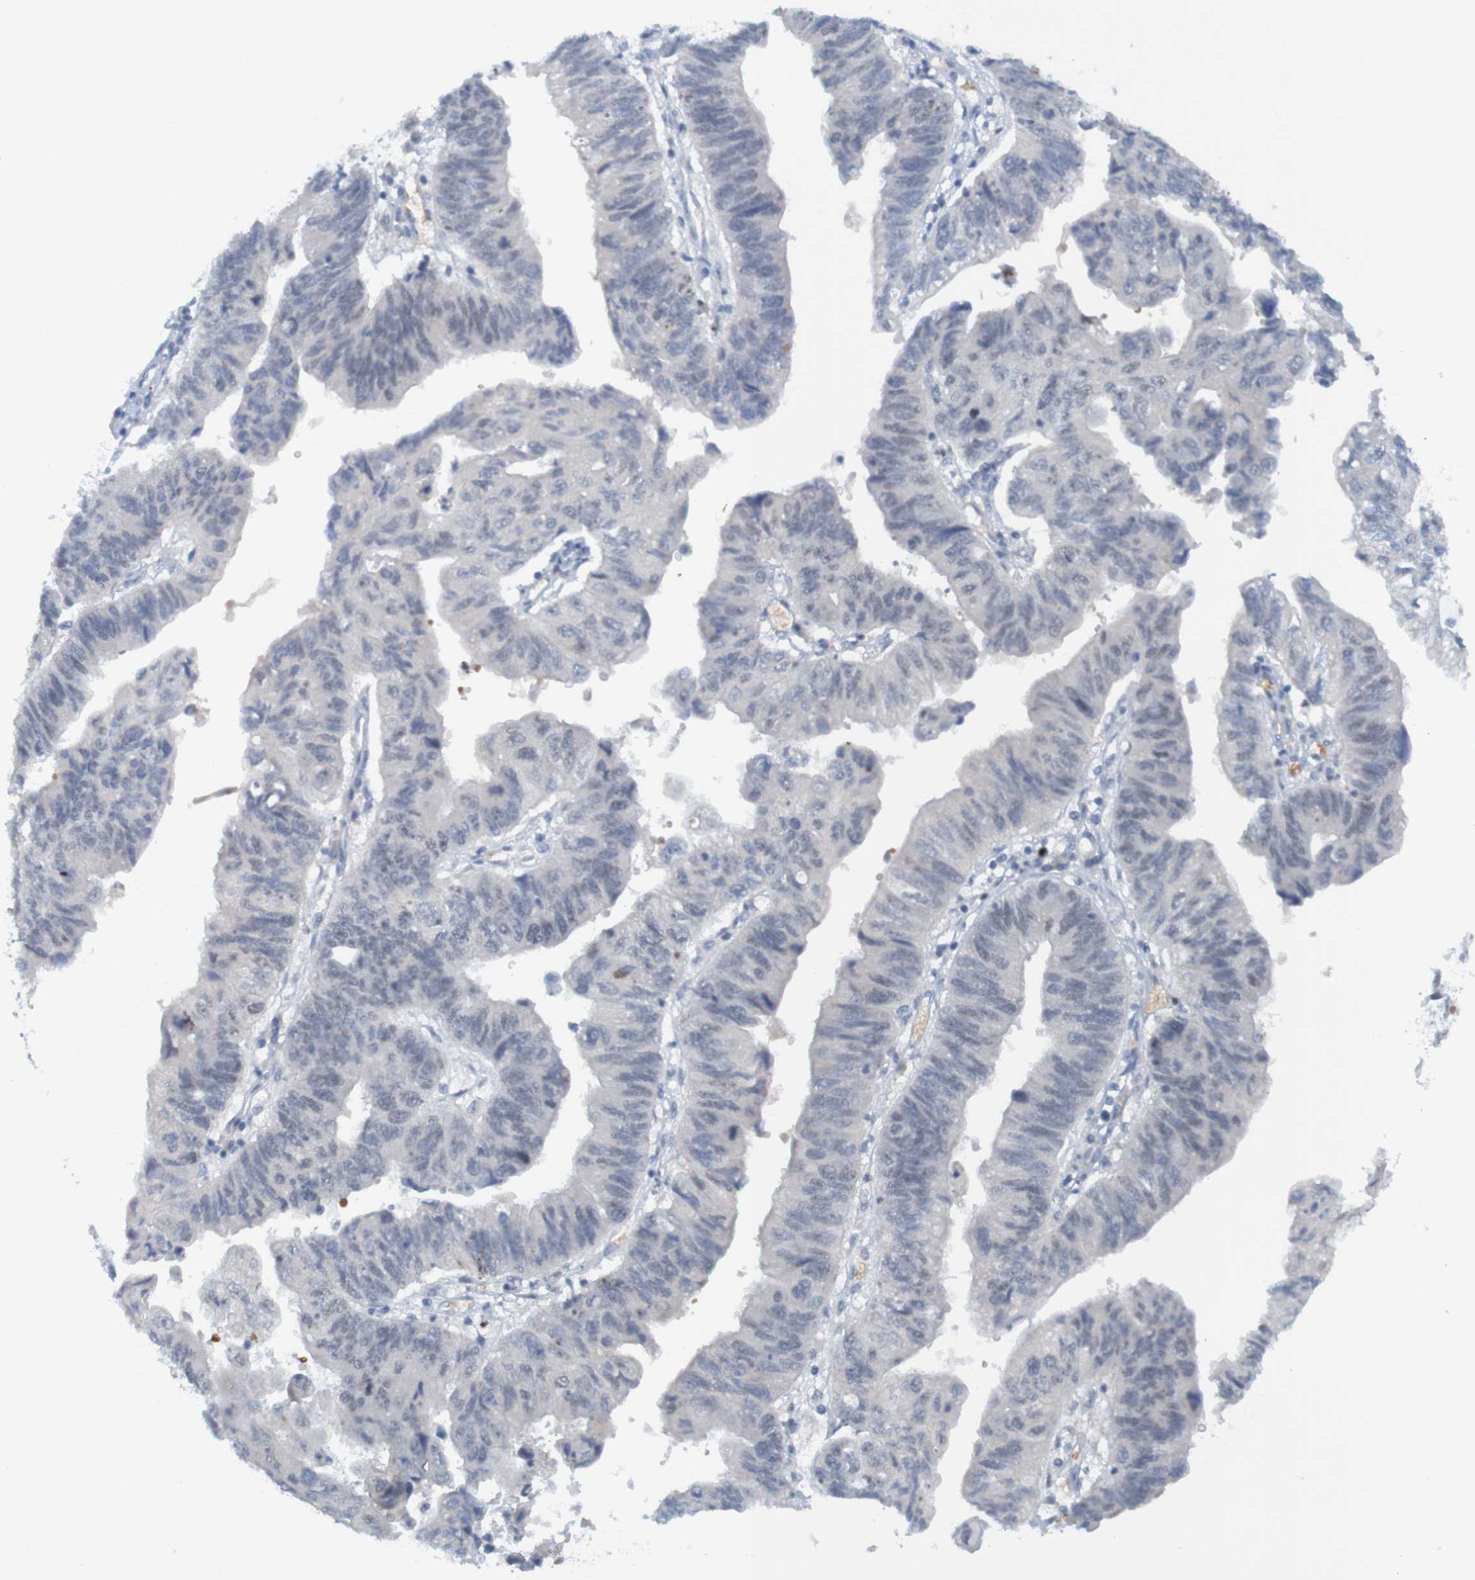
{"staining": {"intensity": "negative", "quantity": "none", "location": "none"}, "tissue": "stomach cancer", "cell_type": "Tumor cells", "image_type": "cancer", "snomed": [{"axis": "morphology", "description": "Adenocarcinoma, NOS"}, {"axis": "topography", "description": "Stomach"}], "caption": "Human stomach adenocarcinoma stained for a protein using immunohistochemistry (IHC) displays no staining in tumor cells.", "gene": "USP36", "patient": {"sex": "male", "age": 59}}